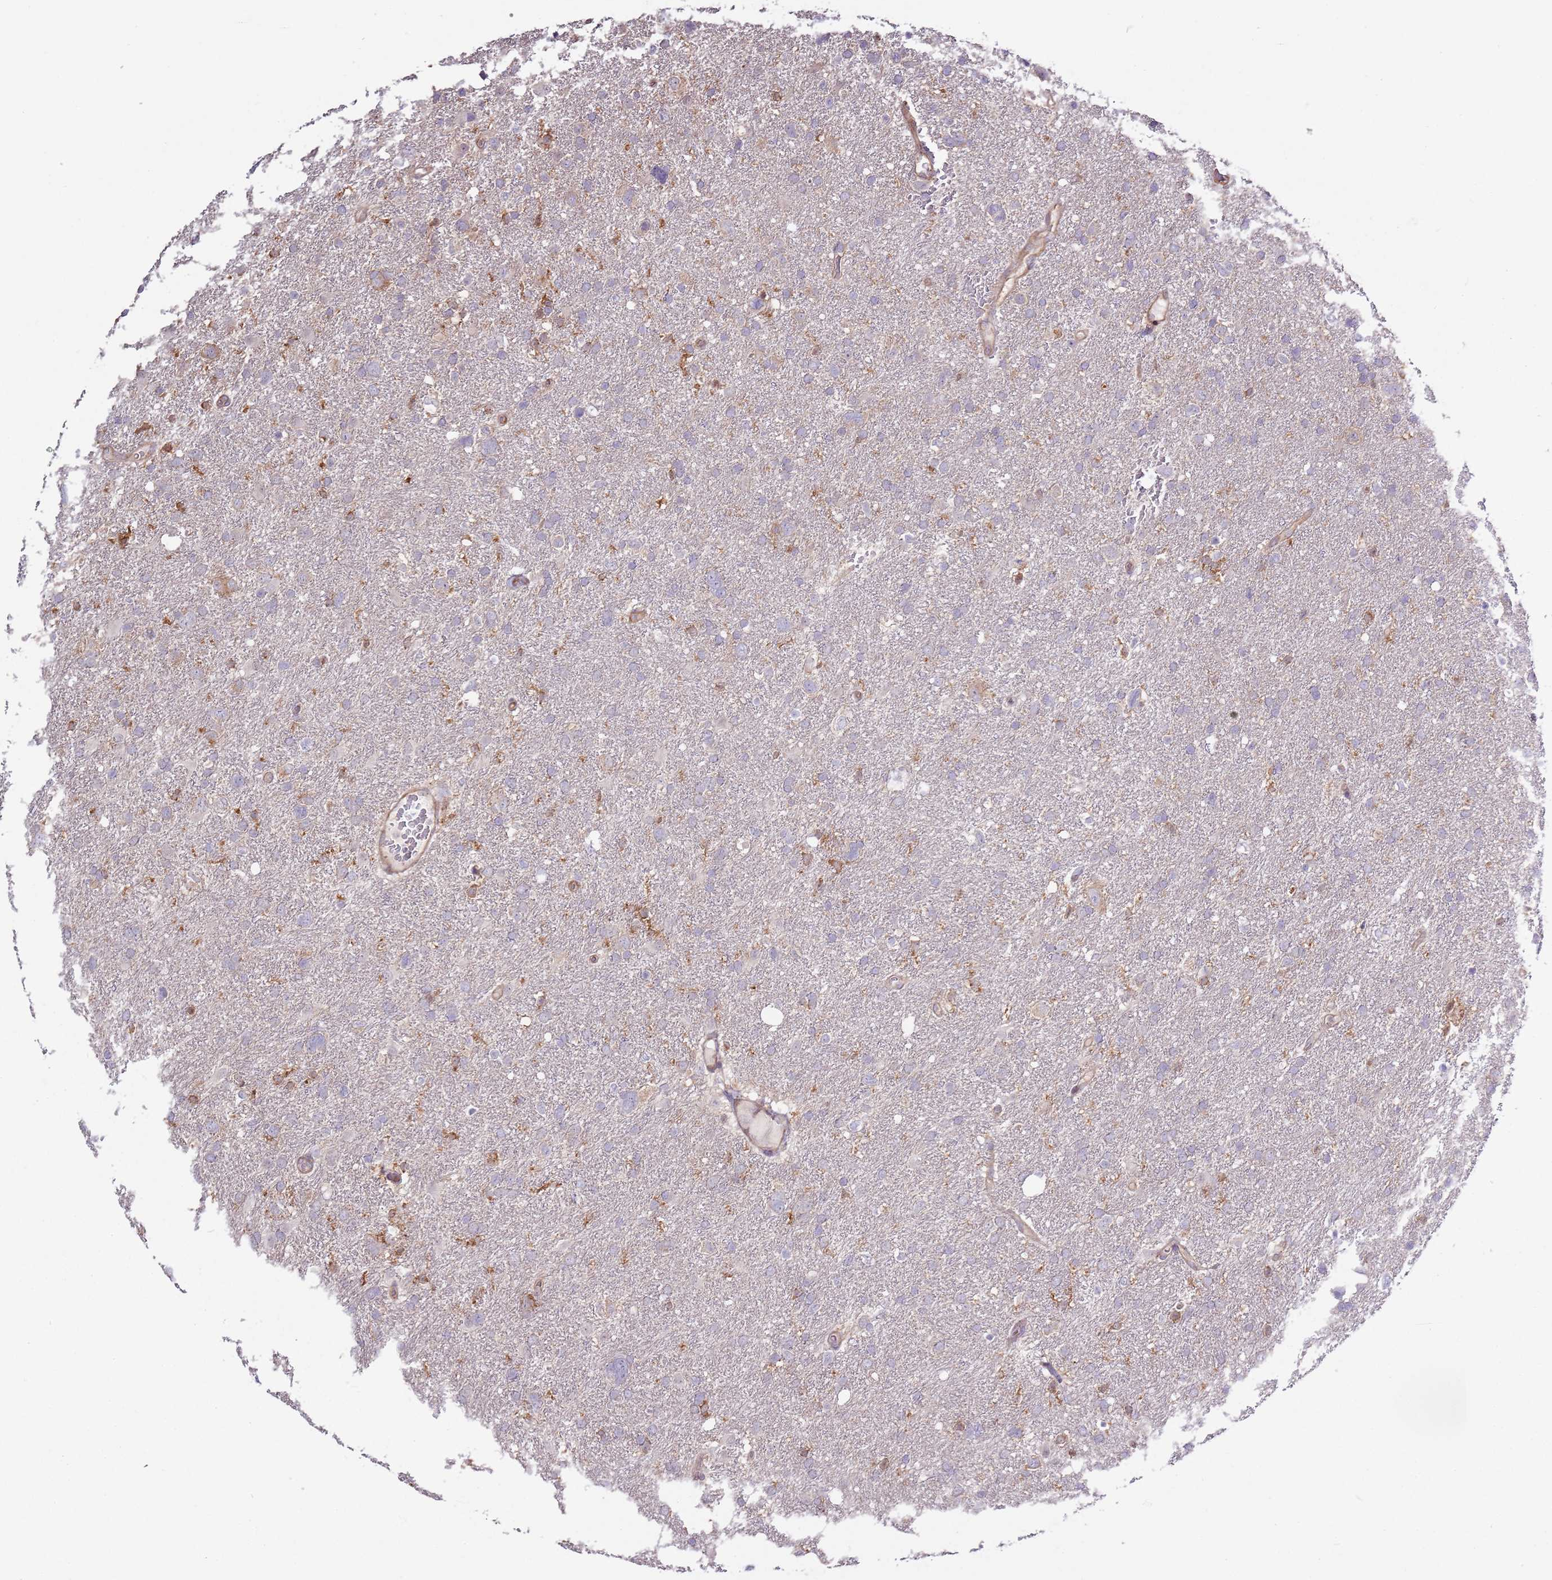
{"staining": {"intensity": "negative", "quantity": "none", "location": "none"}, "tissue": "glioma", "cell_type": "Tumor cells", "image_type": "cancer", "snomed": [{"axis": "morphology", "description": "Glioma, malignant, High grade"}, {"axis": "topography", "description": "Brain"}], "caption": "Micrograph shows no significant protein staining in tumor cells of malignant glioma (high-grade).", "gene": "LPIN2", "patient": {"sex": "male", "age": 61}}